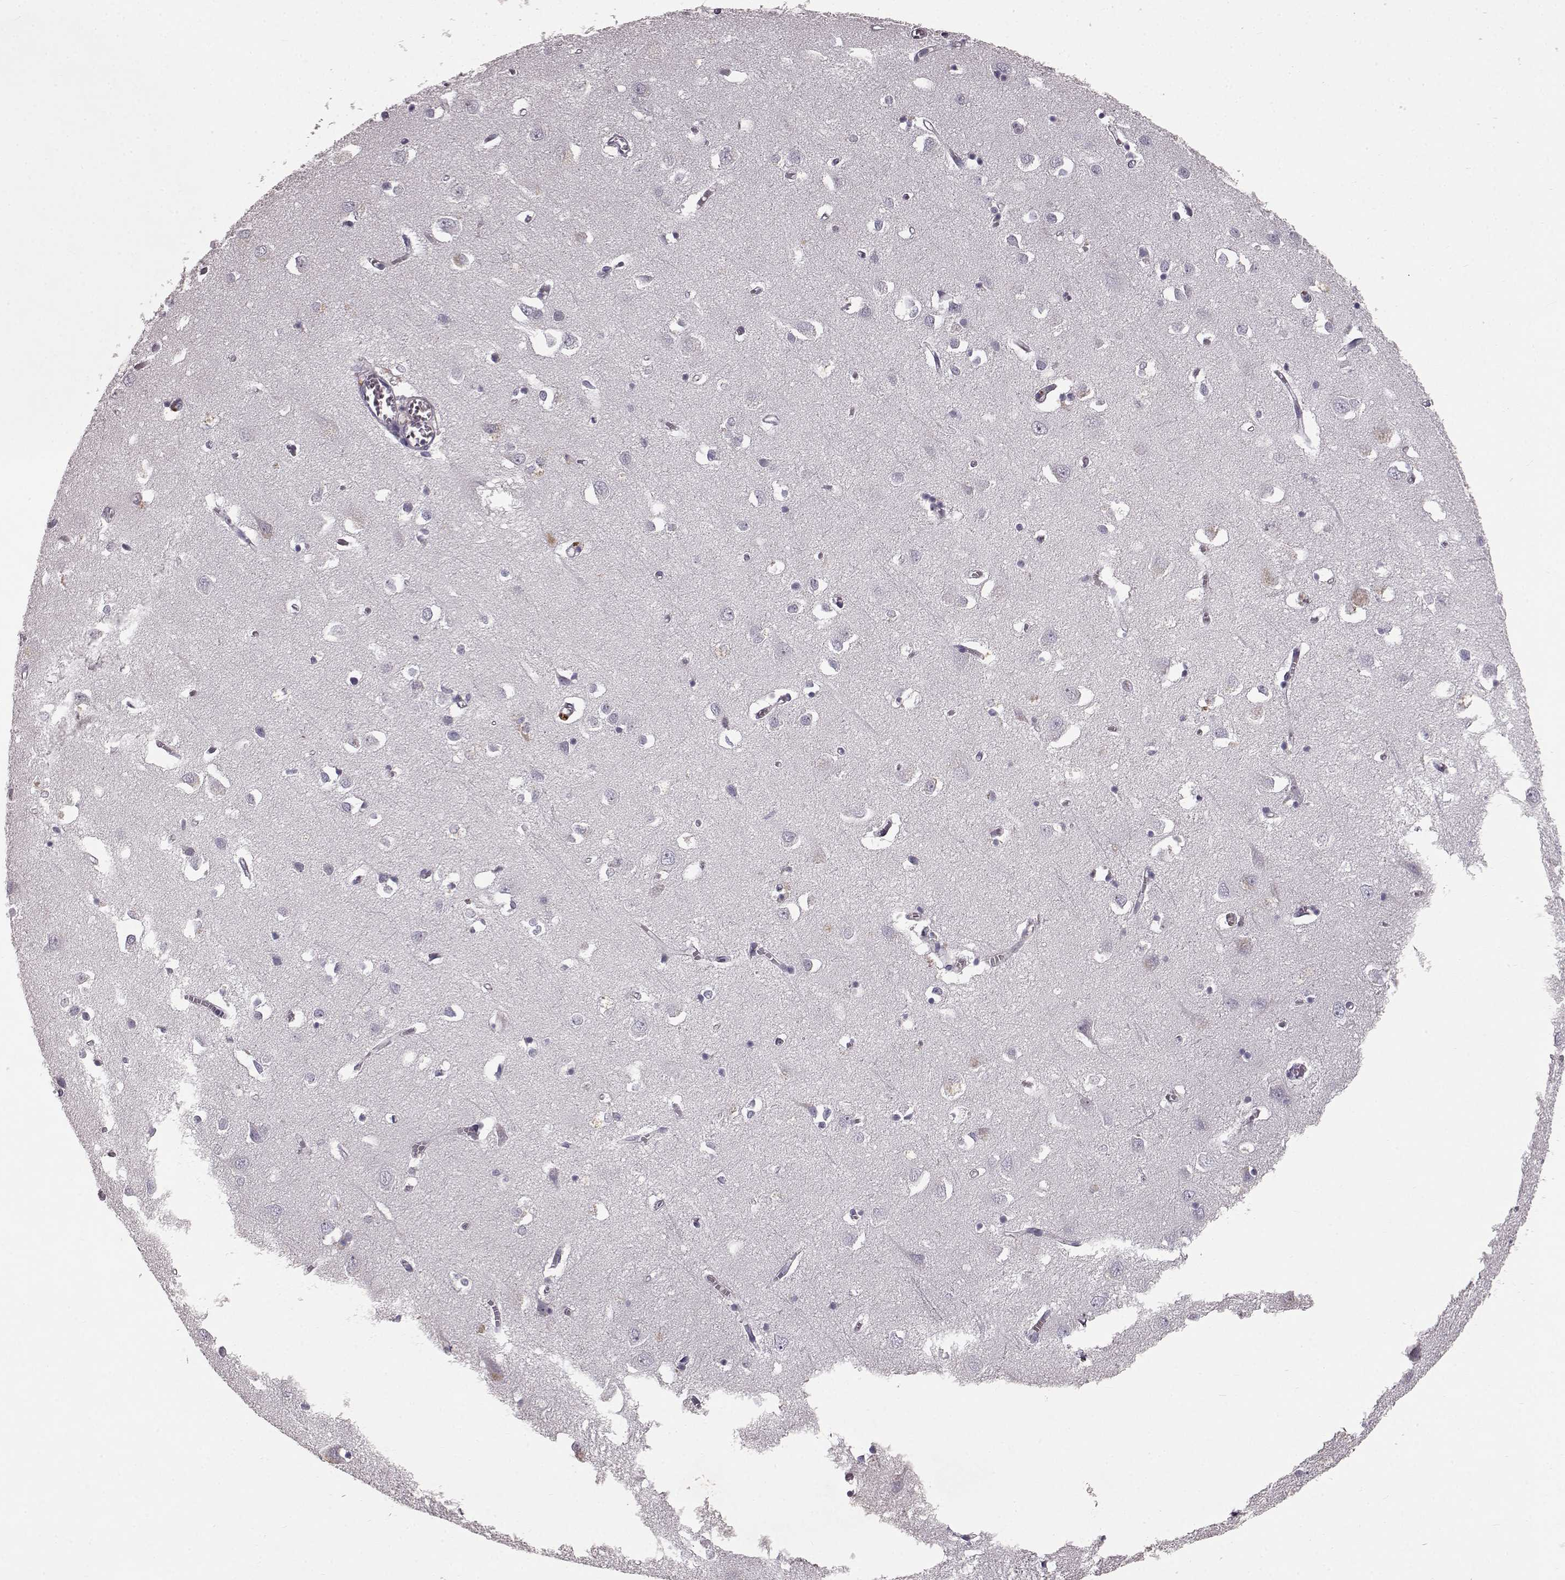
{"staining": {"intensity": "negative", "quantity": "none", "location": "none"}, "tissue": "cerebral cortex", "cell_type": "Endothelial cells", "image_type": "normal", "snomed": [{"axis": "morphology", "description": "Normal tissue, NOS"}, {"axis": "topography", "description": "Cerebral cortex"}], "caption": "An image of cerebral cortex stained for a protein shows no brown staining in endothelial cells. Brightfield microscopy of immunohistochemistry stained with DAB (brown) and hematoxylin (blue), captured at high magnification.", "gene": "CCNF", "patient": {"sex": "male", "age": 70}}